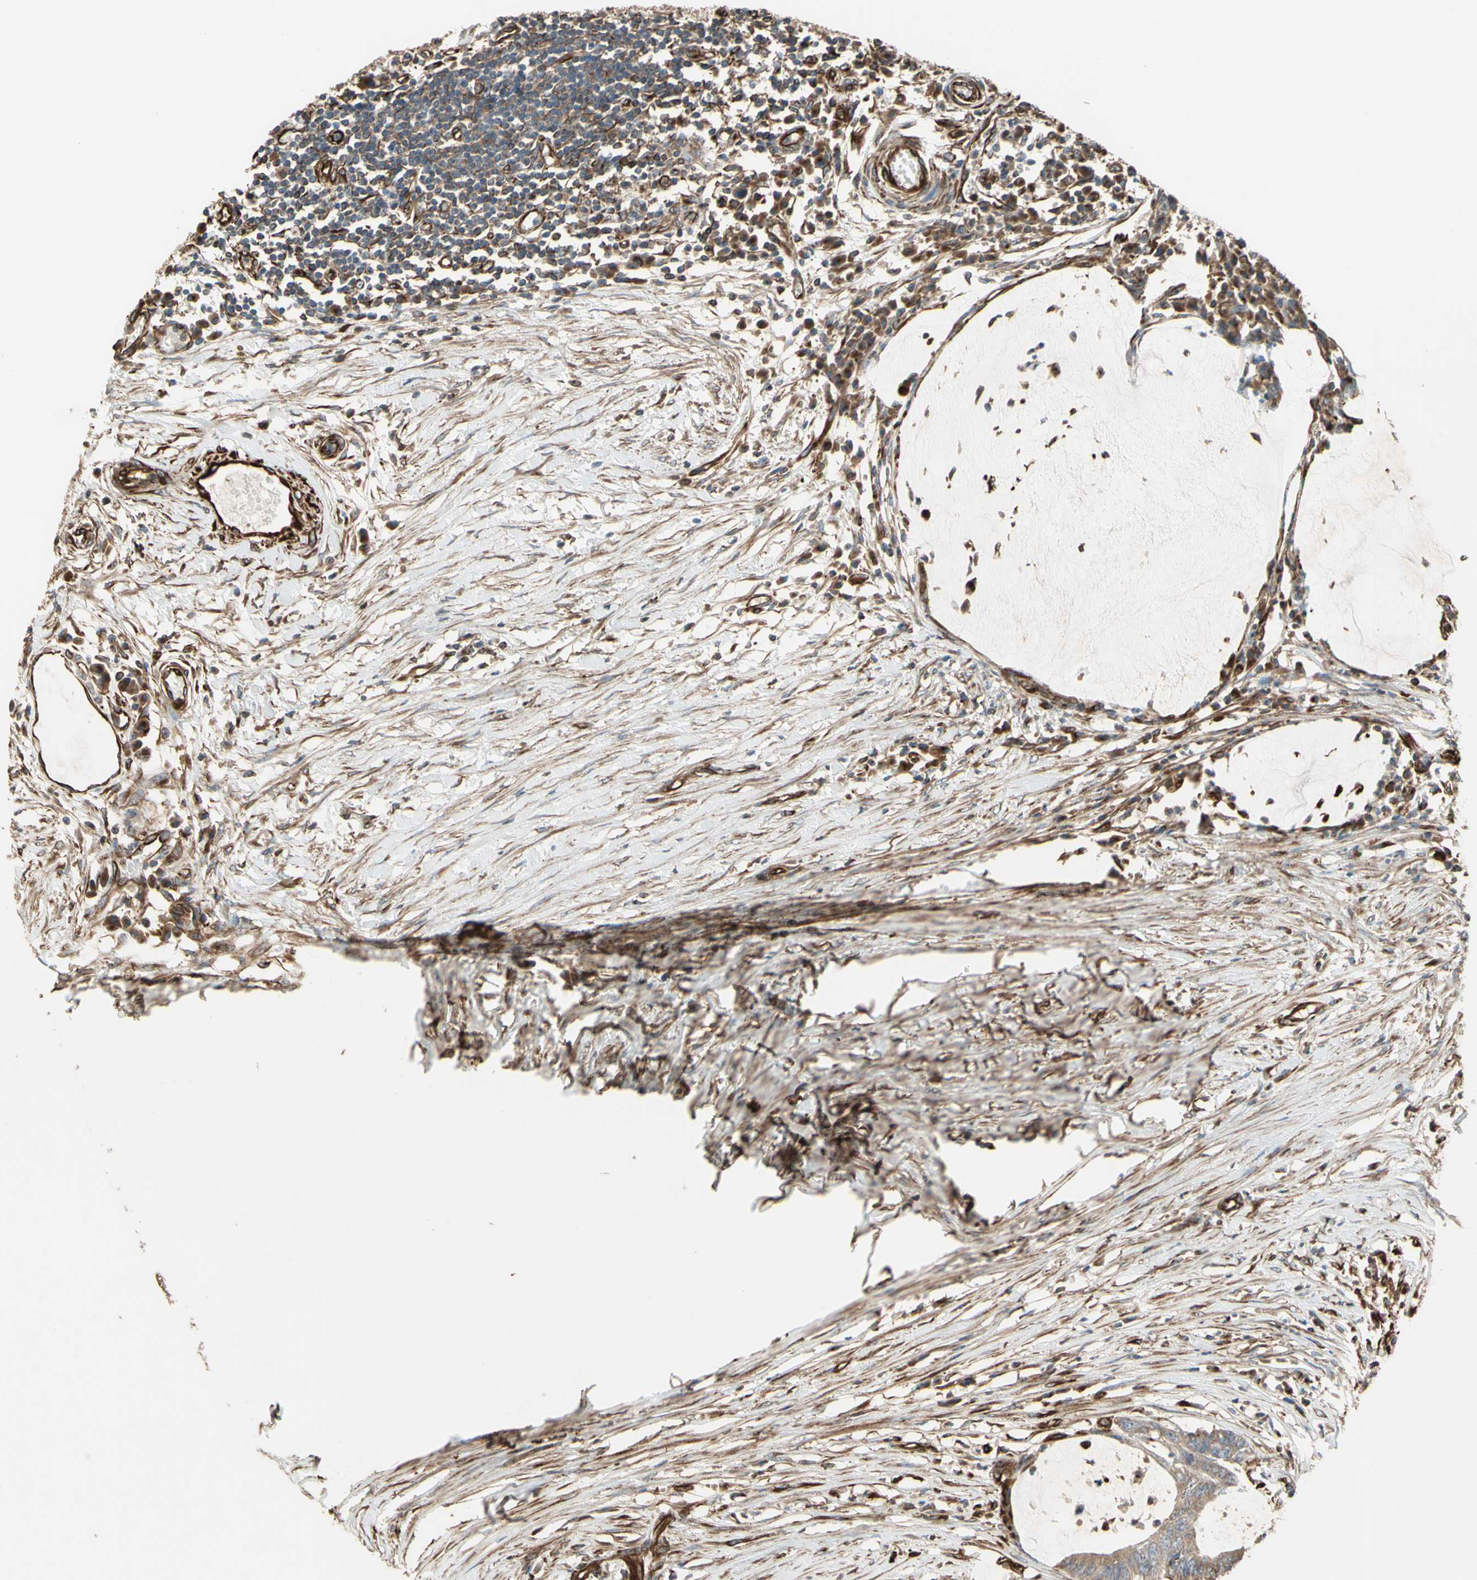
{"staining": {"intensity": "moderate", "quantity": ">75%", "location": "cytoplasmic/membranous"}, "tissue": "colorectal cancer", "cell_type": "Tumor cells", "image_type": "cancer", "snomed": [{"axis": "morphology", "description": "Adenocarcinoma, NOS"}, {"axis": "topography", "description": "Rectum"}], "caption": "DAB immunohistochemical staining of human colorectal adenocarcinoma reveals moderate cytoplasmic/membranous protein staining in approximately >75% of tumor cells.", "gene": "TRAF2", "patient": {"sex": "female", "age": 66}}